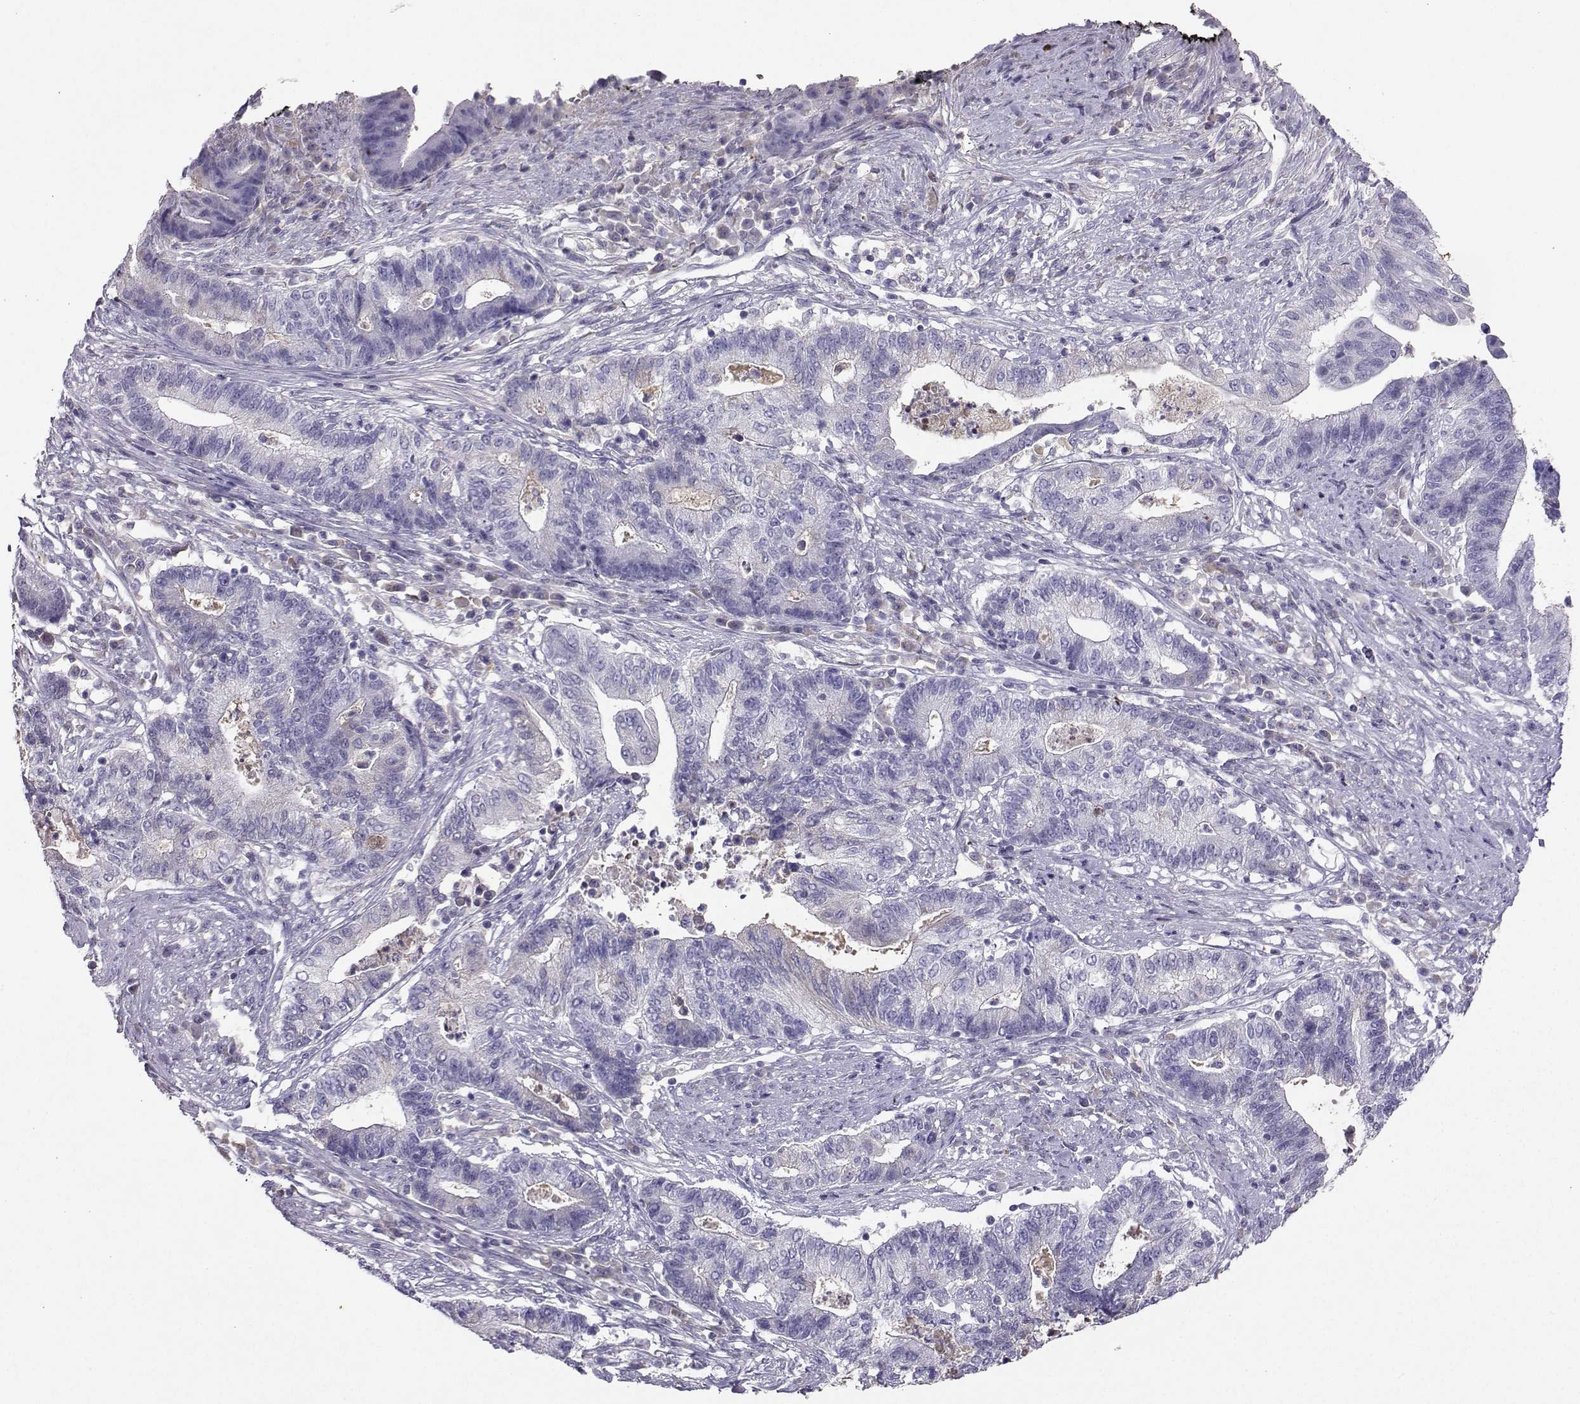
{"staining": {"intensity": "negative", "quantity": "none", "location": "none"}, "tissue": "endometrial cancer", "cell_type": "Tumor cells", "image_type": "cancer", "snomed": [{"axis": "morphology", "description": "Adenocarcinoma, NOS"}, {"axis": "topography", "description": "Uterus"}, {"axis": "topography", "description": "Endometrium"}], "caption": "Human endometrial adenocarcinoma stained for a protein using immunohistochemistry (IHC) exhibits no expression in tumor cells.", "gene": "GRIK4", "patient": {"sex": "female", "age": 54}}